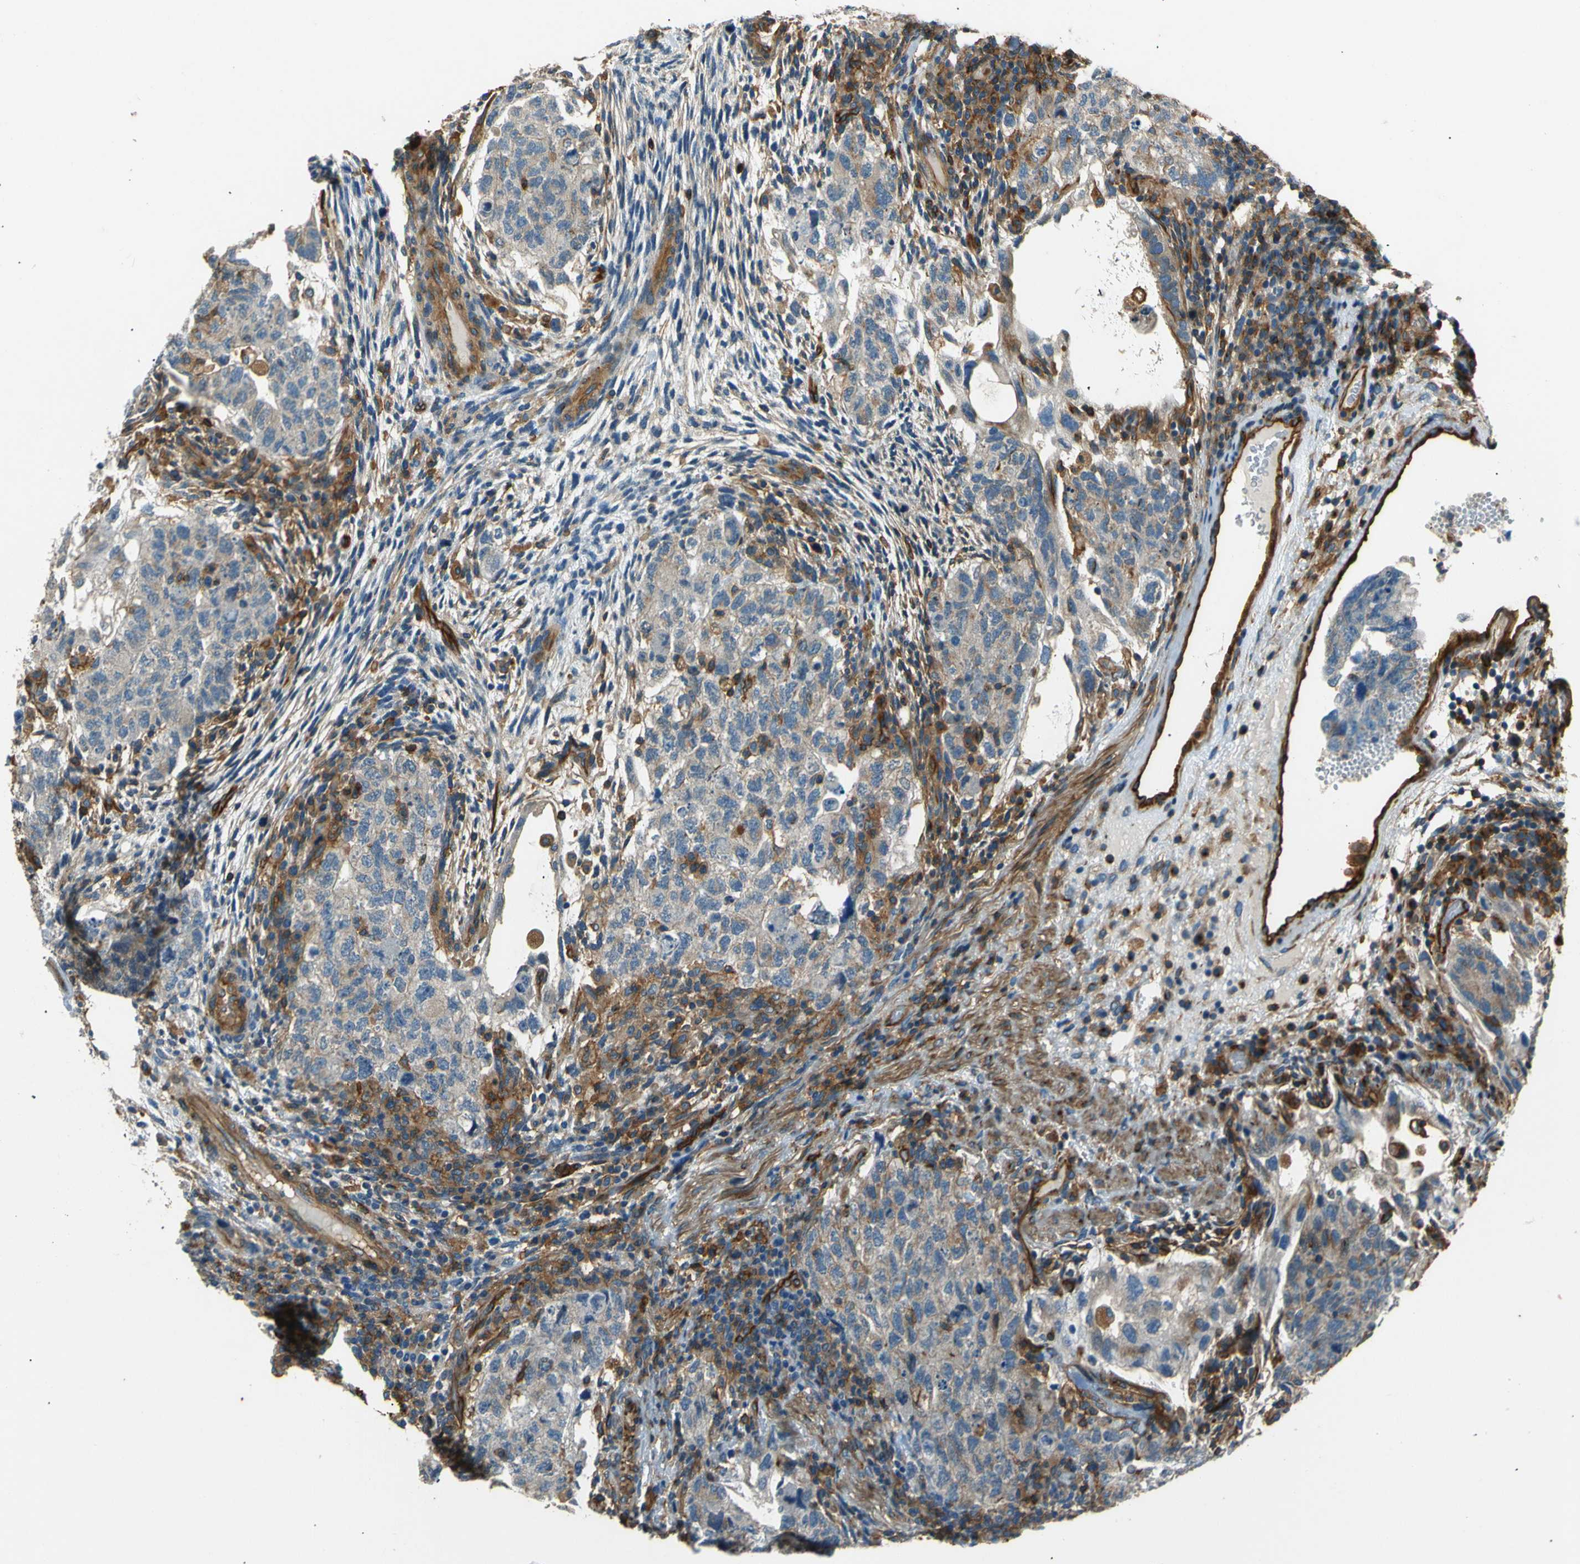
{"staining": {"intensity": "weak", "quantity": ">75%", "location": "cytoplasmic/membranous"}, "tissue": "testis cancer", "cell_type": "Tumor cells", "image_type": "cancer", "snomed": [{"axis": "morphology", "description": "Normal tissue, NOS"}, {"axis": "morphology", "description": "Carcinoma, Embryonal, NOS"}, {"axis": "topography", "description": "Testis"}], "caption": "Testis cancer stained for a protein (brown) shows weak cytoplasmic/membranous positive staining in approximately >75% of tumor cells.", "gene": "ENTPD1", "patient": {"sex": "male", "age": 36}}